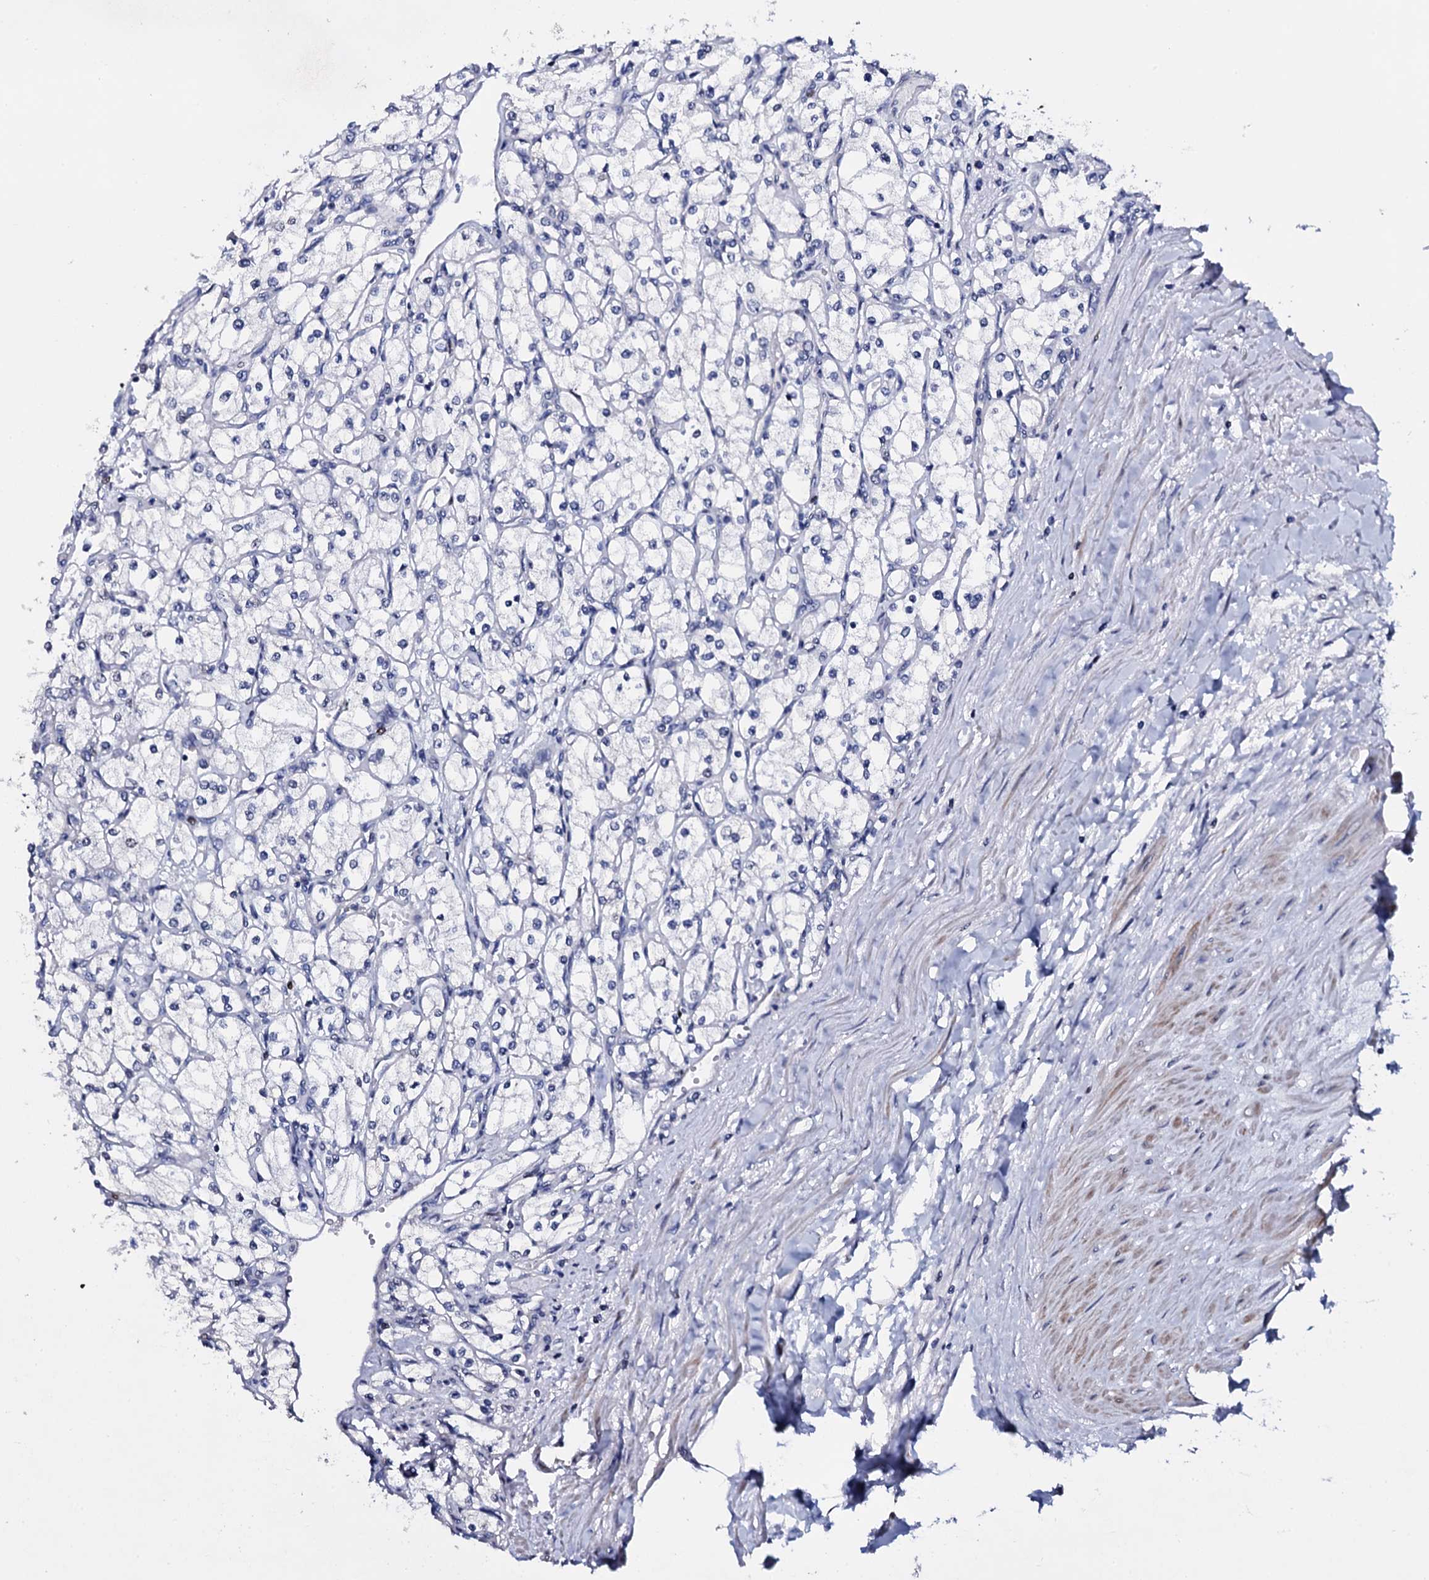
{"staining": {"intensity": "negative", "quantity": "none", "location": "none"}, "tissue": "renal cancer", "cell_type": "Tumor cells", "image_type": "cancer", "snomed": [{"axis": "morphology", "description": "Adenocarcinoma, NOS"}, {"axis": "topography", "description": "Kidney"}], "caption": "Immunohistochemistry (IHC) image of human adenocarcinoma (renal) stained for a protein (brown), which exhibits no expression in tumor cells.", "gene": "NPM2", "patient": {"sex": "male", "age": 80}}